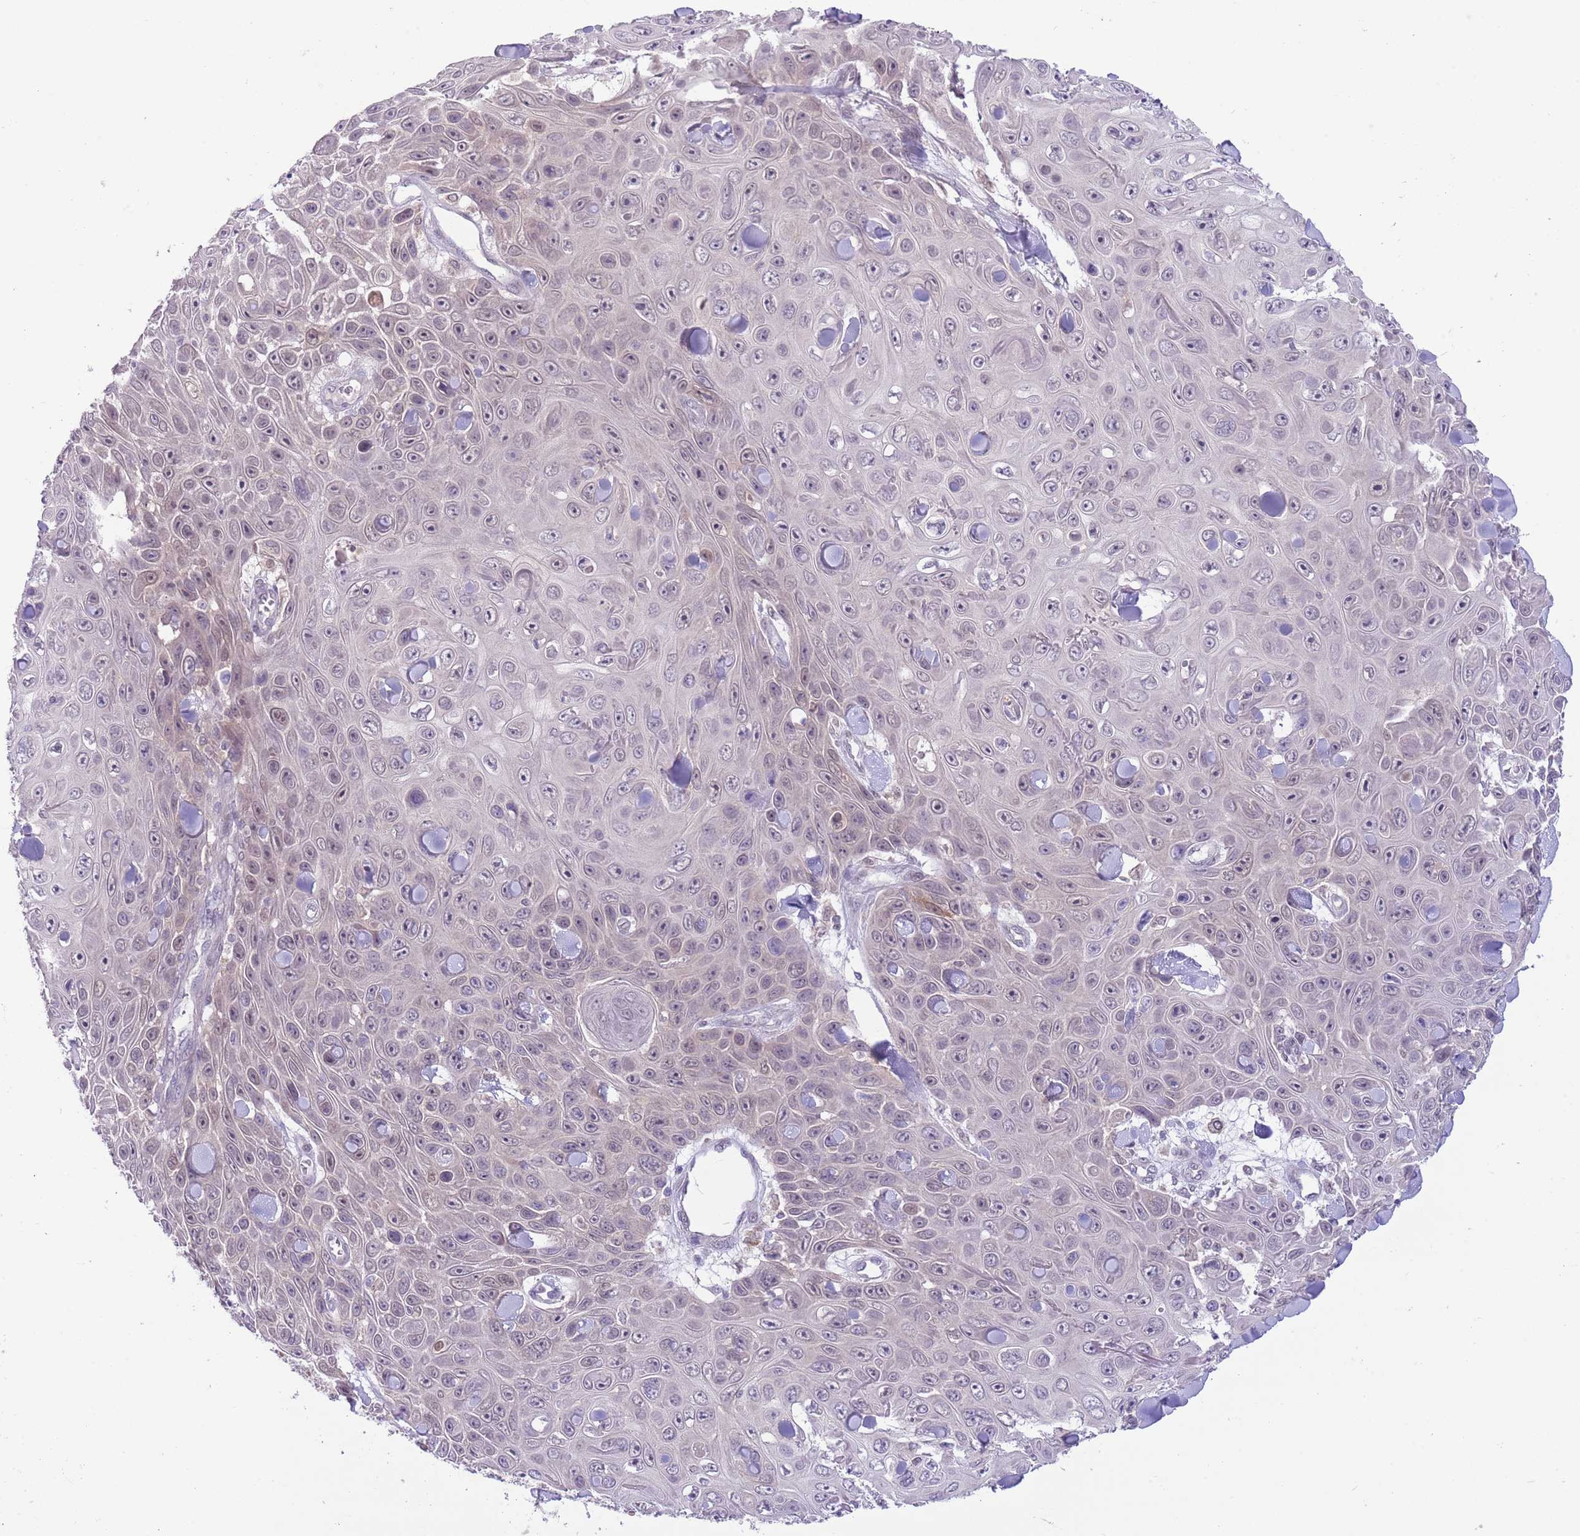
{"staining": {"intensity": "negative", "quantity": "none", "location": "none"}, "tissue": "skin cancer", "cell_type": "Tumor cells", "image_type": "cancer", "snomed": [{"axis": "morphology", "description": "Squamous cell carcinoma, NOS"}, {"axis": "topography", "description": "Skin"}], "caption": "Histopathology image shows no significant protein positivity in tumor cells of skin cancer (squamous cell carcinoma).", "gene": "GALK2", "patient": {"sex": "male", "age": 82}}